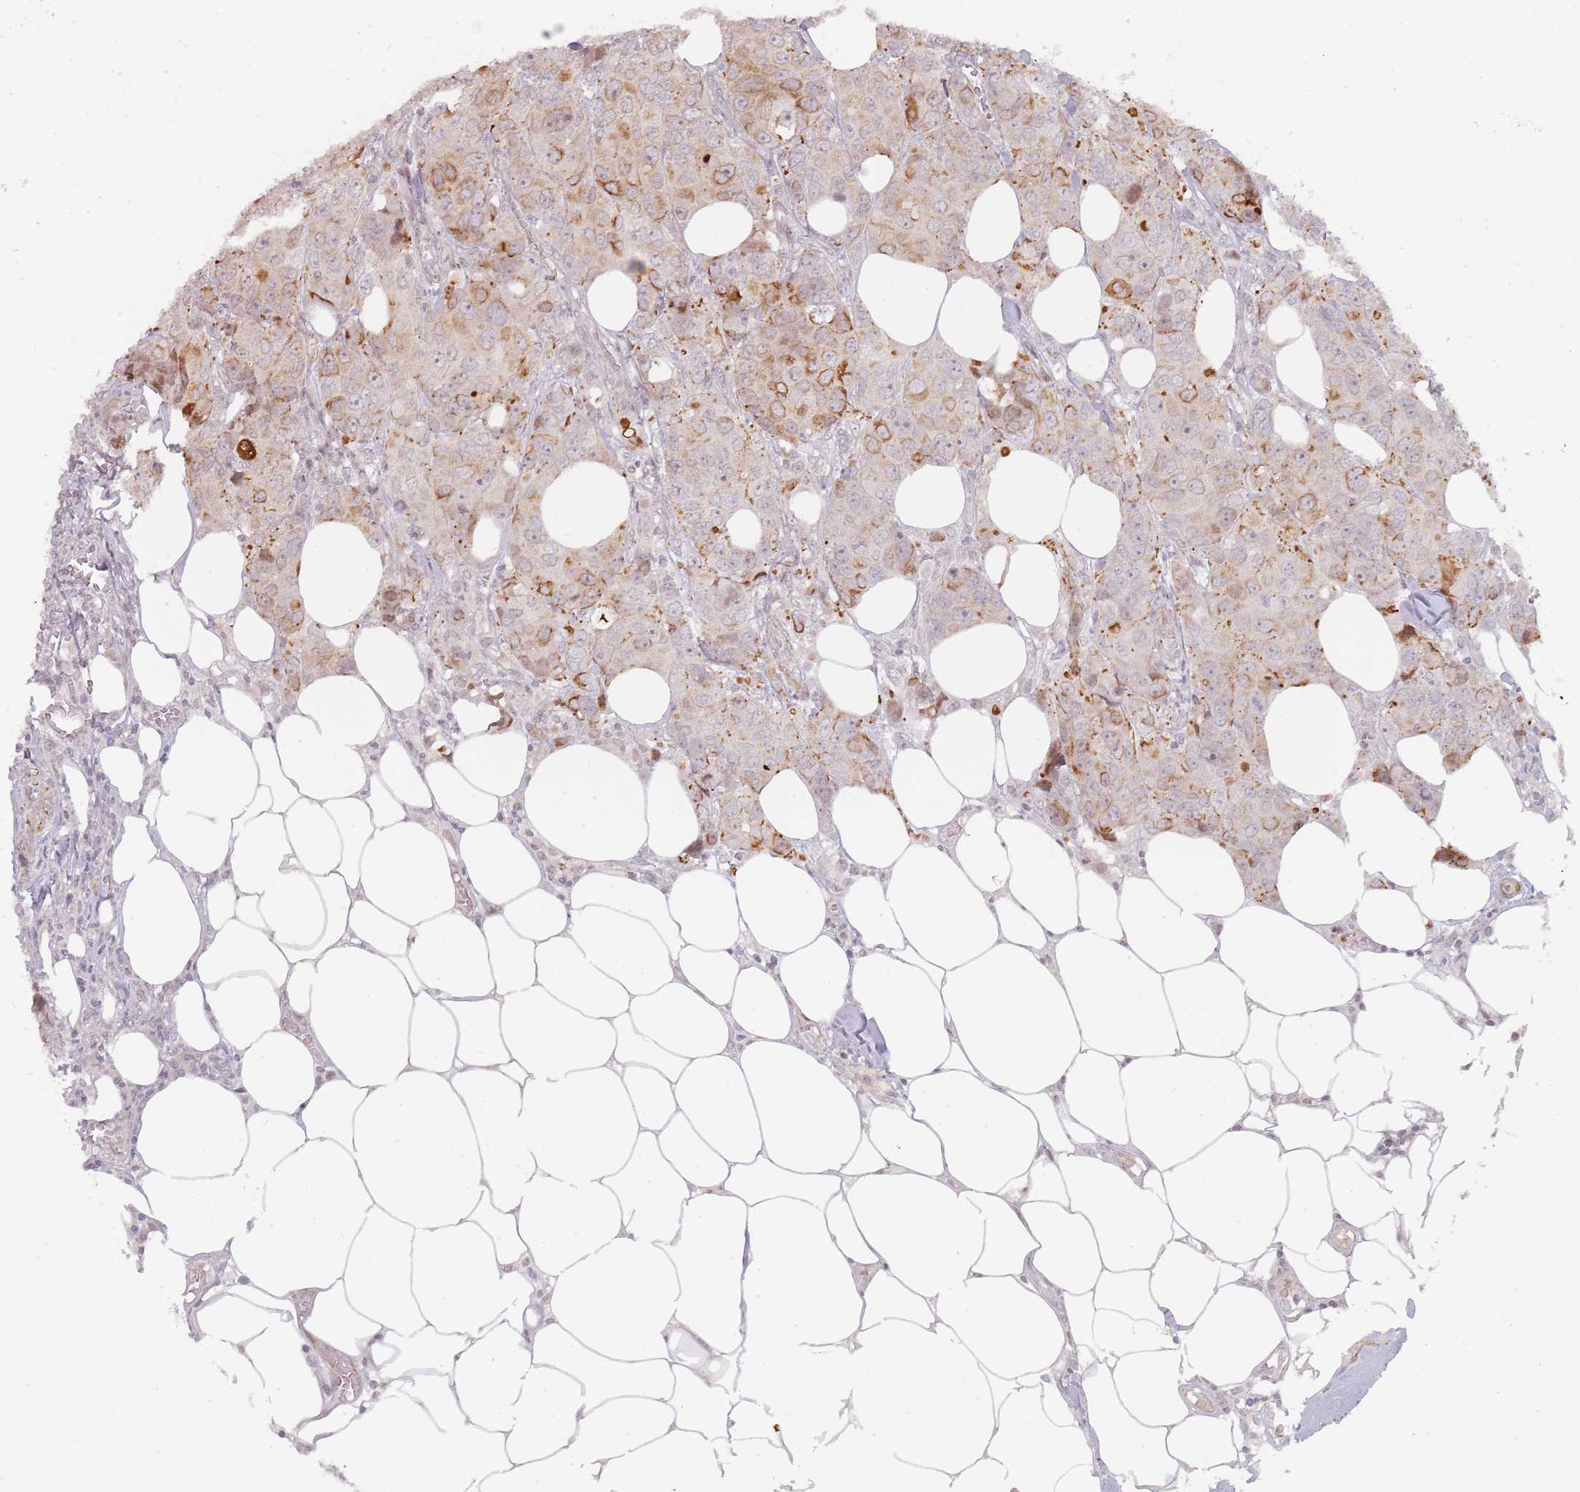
{"staining": {"intensity": "strong", "quantity": "<25%", "location": "cytoplasmic/membranous"}, "tissue": "breast cancer", "cell_type": "Tumor cells", "image_type": "cancer", "snomed": [{"axis": "morphology", "description": "Duct carcinoma"}, {"axis": "topography", "description": "Breast"}], "caption": "Protein staining displays strong cytoplasmic/membranous positivity in about <25% of tumor cells in intraductal carcinoma (breast).", "gene": "RPS6KA2", "patient": {"sex": "female", "age": 43}}